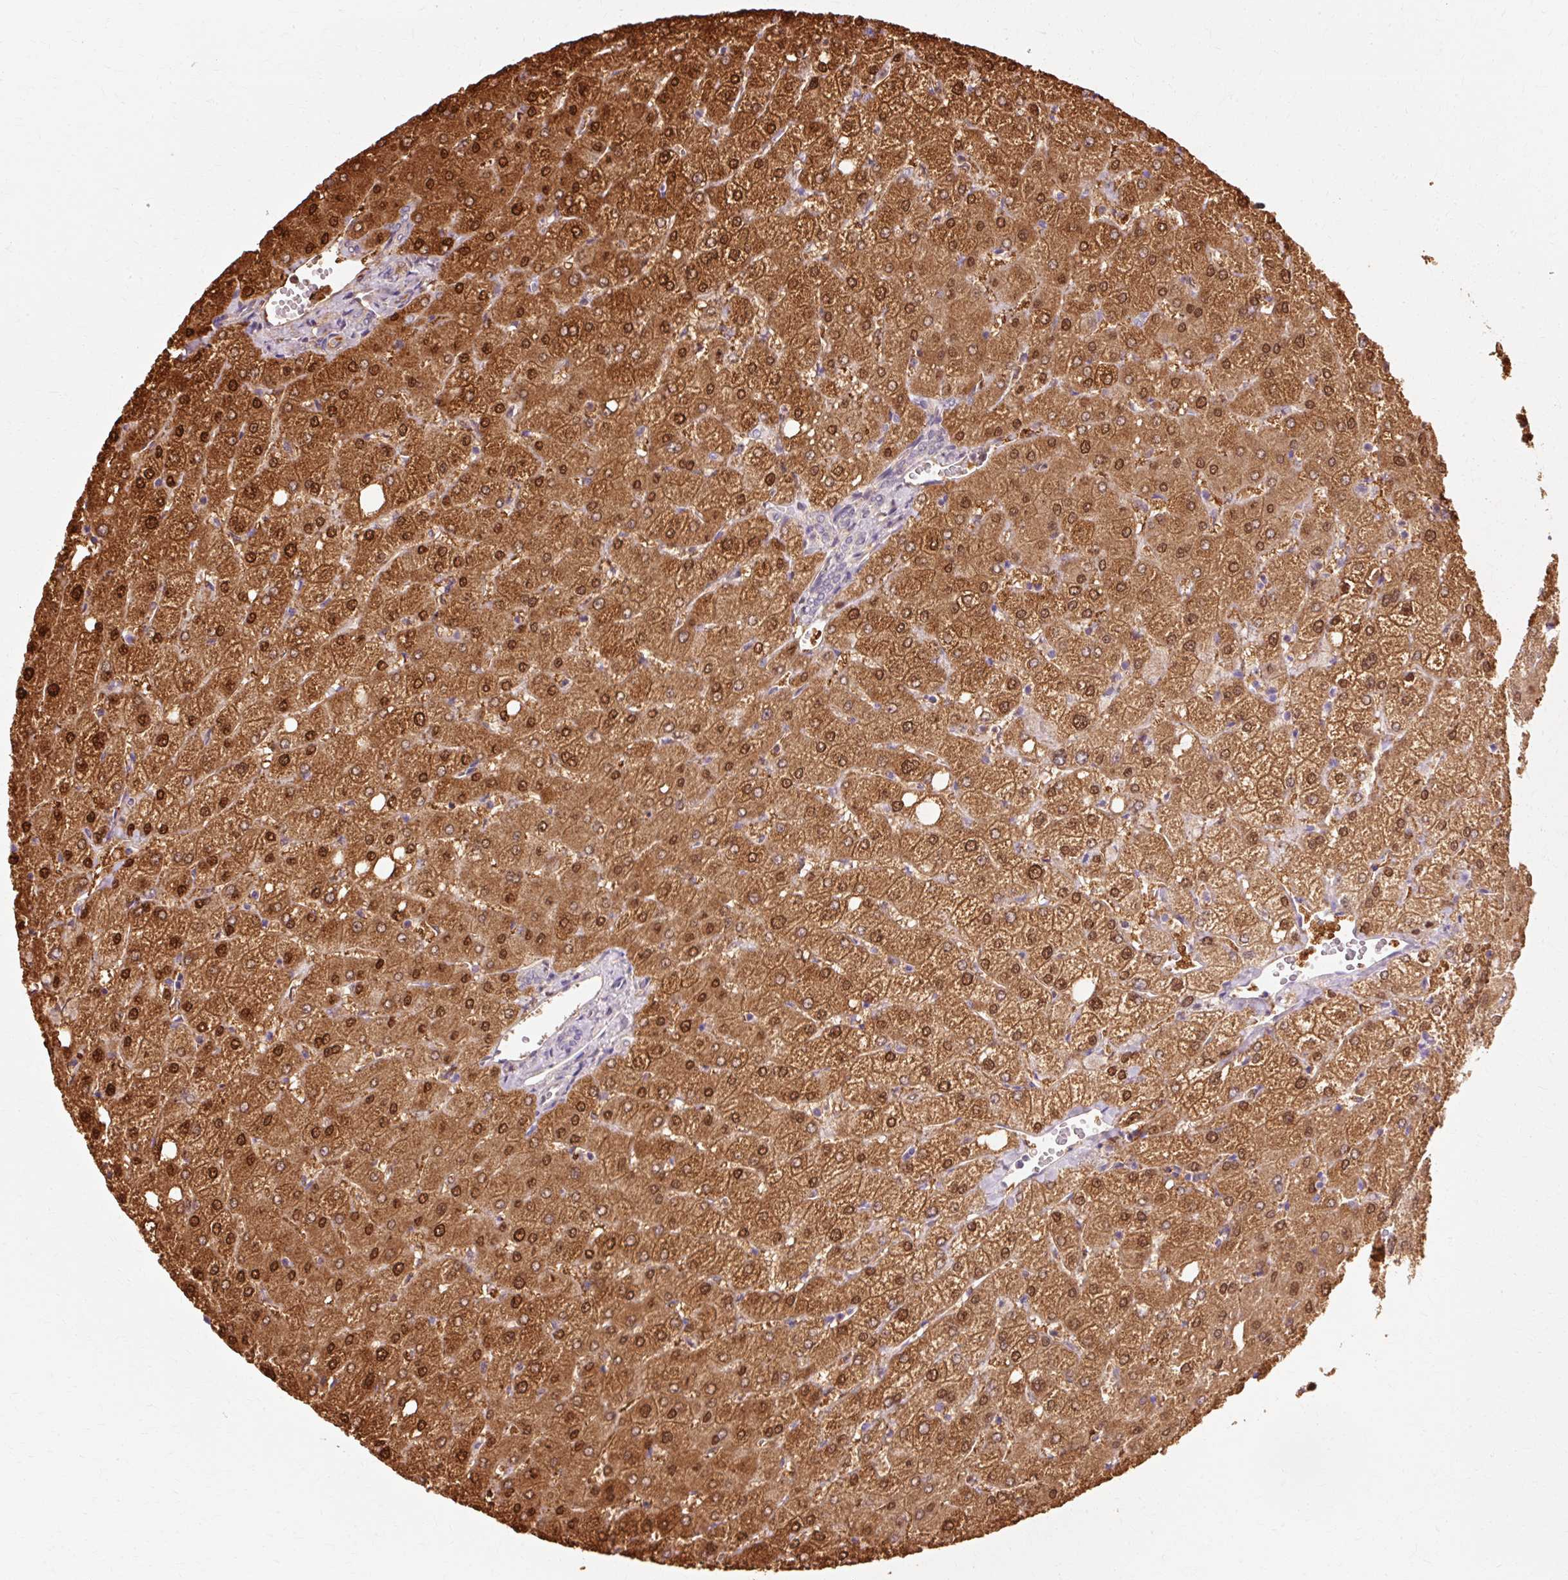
{"staining": {"intensity": "negative", "quantity": "none", "location": "none"}, "tissue": "liver", "cell_type": "Cholangiocytes", "image_type": "normal", "snomed": [{"axis": "morphology", "description": "Normal tissue, NOS"}, {"axis": "topography", "description": "Liver"}], "caption": "This is an immunohistochemistry (IHC) image of benign human liver. There is no expression in cholangiocytes.", "gene": "VN1R2", "patient": {"sex": "female", "age": 54}}